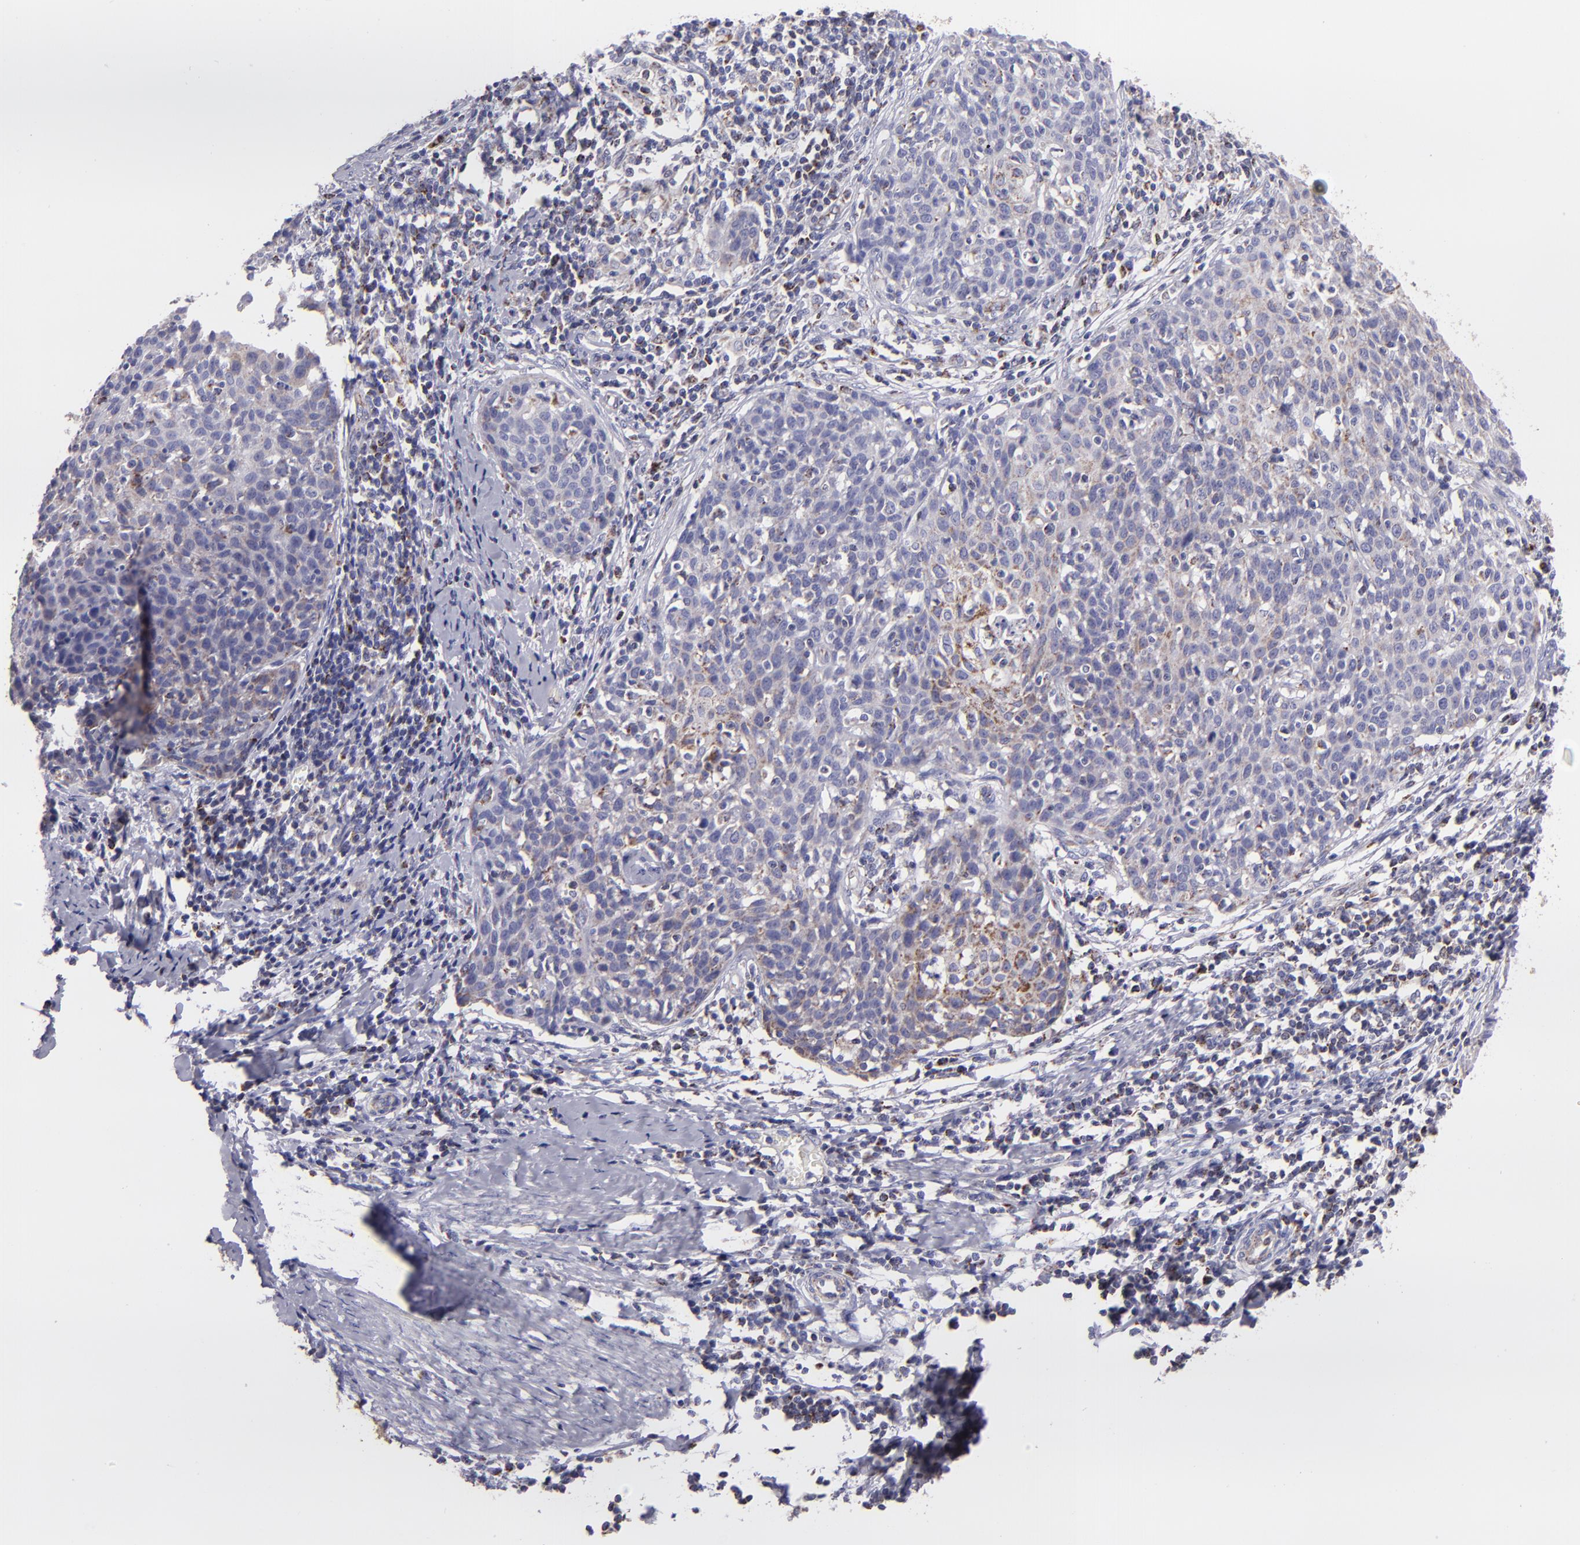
{"staining": {"intensity": "moderate", "quantity": "<25%", "location": "cytoplasmic/membranous"}, "tissue": "cervical cancer", "cell_type": "Tumor cells", "image_type": "cancer", "snomed": [{"axis": "morphology", "description": "Squamous cell carcinoma, NOS"}, {"axis": "topography", "description": "Cervix"}], "caption": "The micrograph demonstrates staining of cervical cancer (squamous cell carcinoma), revealing moderate cytoplasmic/membranous protein staining (brown color) within tumor cells. The staining is performed using DAB brown chromogen to label protein expression. The nuclei are counter-stained blue using hematoxylin.", "gene": "HSPD1", "patient": {"sex": "female", "age": 38}}